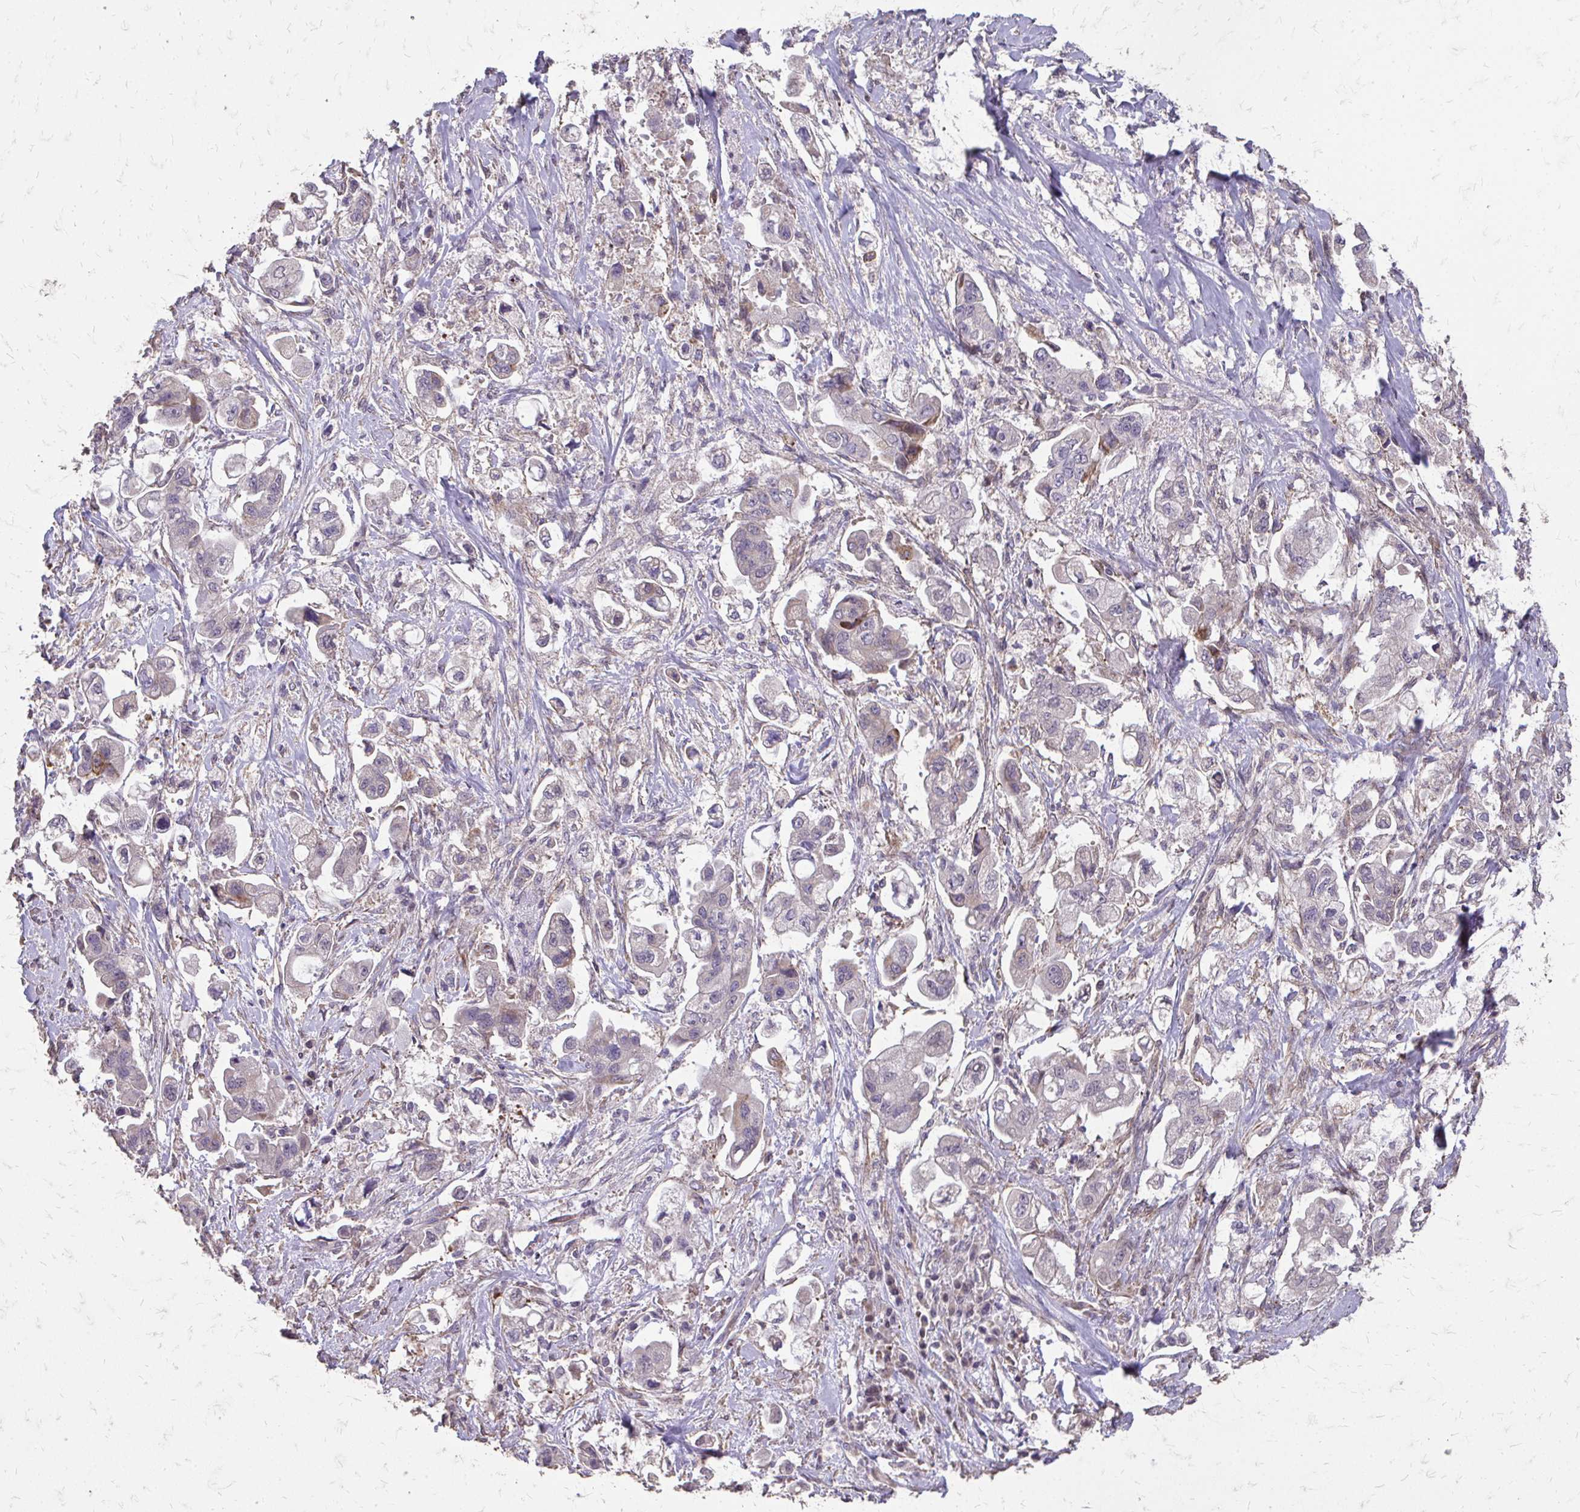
{"staining": {"intensity": "negative", "quantity": "none", "location": "none"}, "tissue": "stomach cancer", "cell_type": "Tumor cells", "image_type": "cancer", "snomed": [{"axis": "morphology", "description": "Adenocarcinoma, NOS"}, {"axis": "topography", "description": "Stomach"}], "caption": "This is a image of immunohistochemistry (IHC) staining of adenocarcinoma (stomach), which shows no positivity in tumor cells.", "gene": "MYORG", "patient": {"sex": "male", "age": 62}}